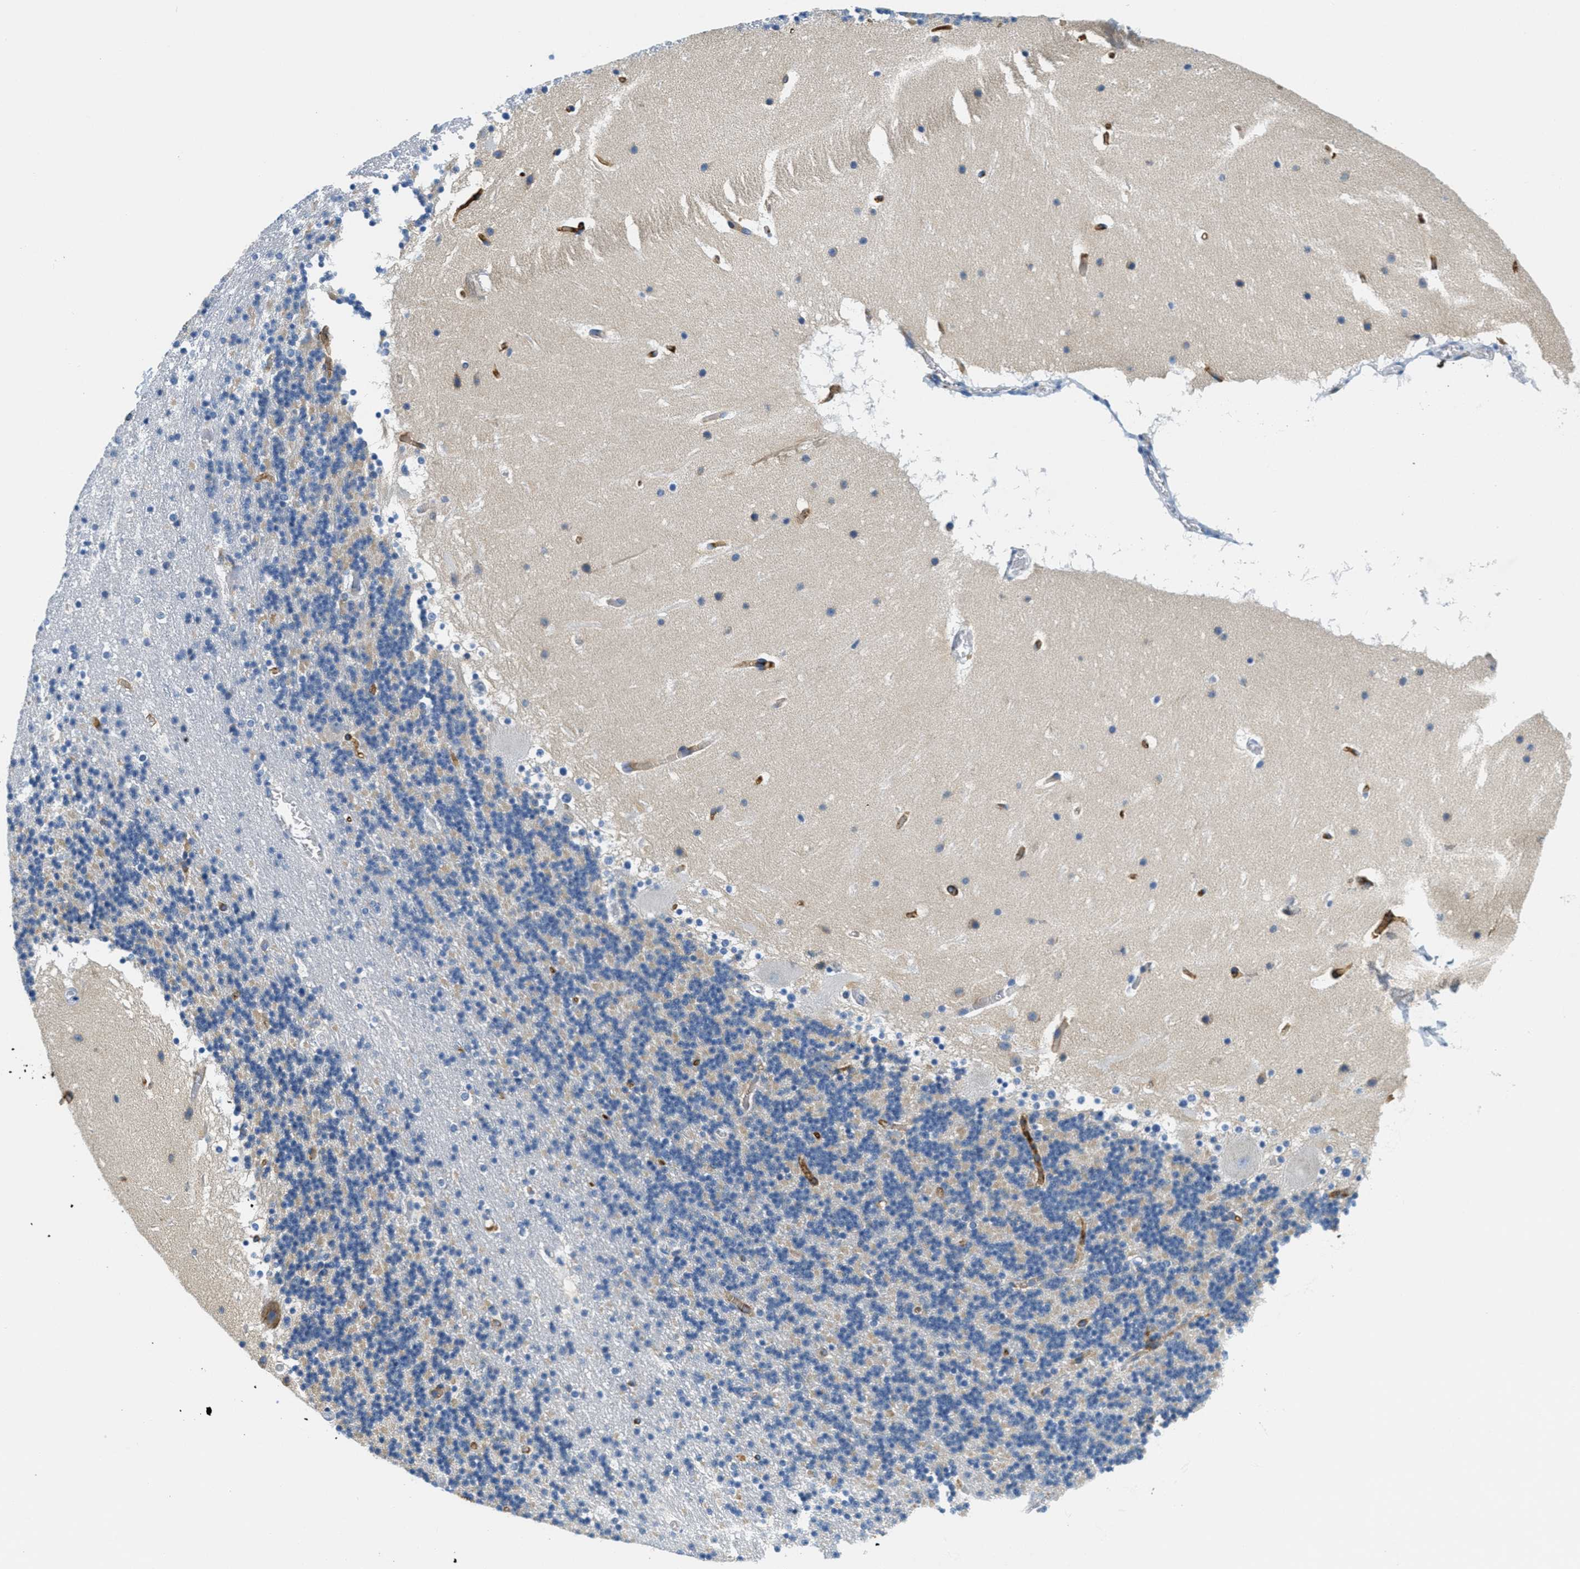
{"staining": {"intensity": "moderate", "quantity": "<25%", "location": "cytoplasmic/membranous"}, "tissue": "cerebellum", "cell_type": "Cells in granular layer", "image_type": "normal", "snomed": [{"axis": "morphology", "description": "Normal tissue, NOS"}, {"axis": "topography", "description": "Cerebellum"}], "caption": "Immunohistochemical staining of normal cerebellum demonstrates low levels of moderate cytoplasmic/membranous positivity in approximately <25% of cells in granular layer.", "gene": "CA4", "patient": {"sex": "male", "age": 45}}